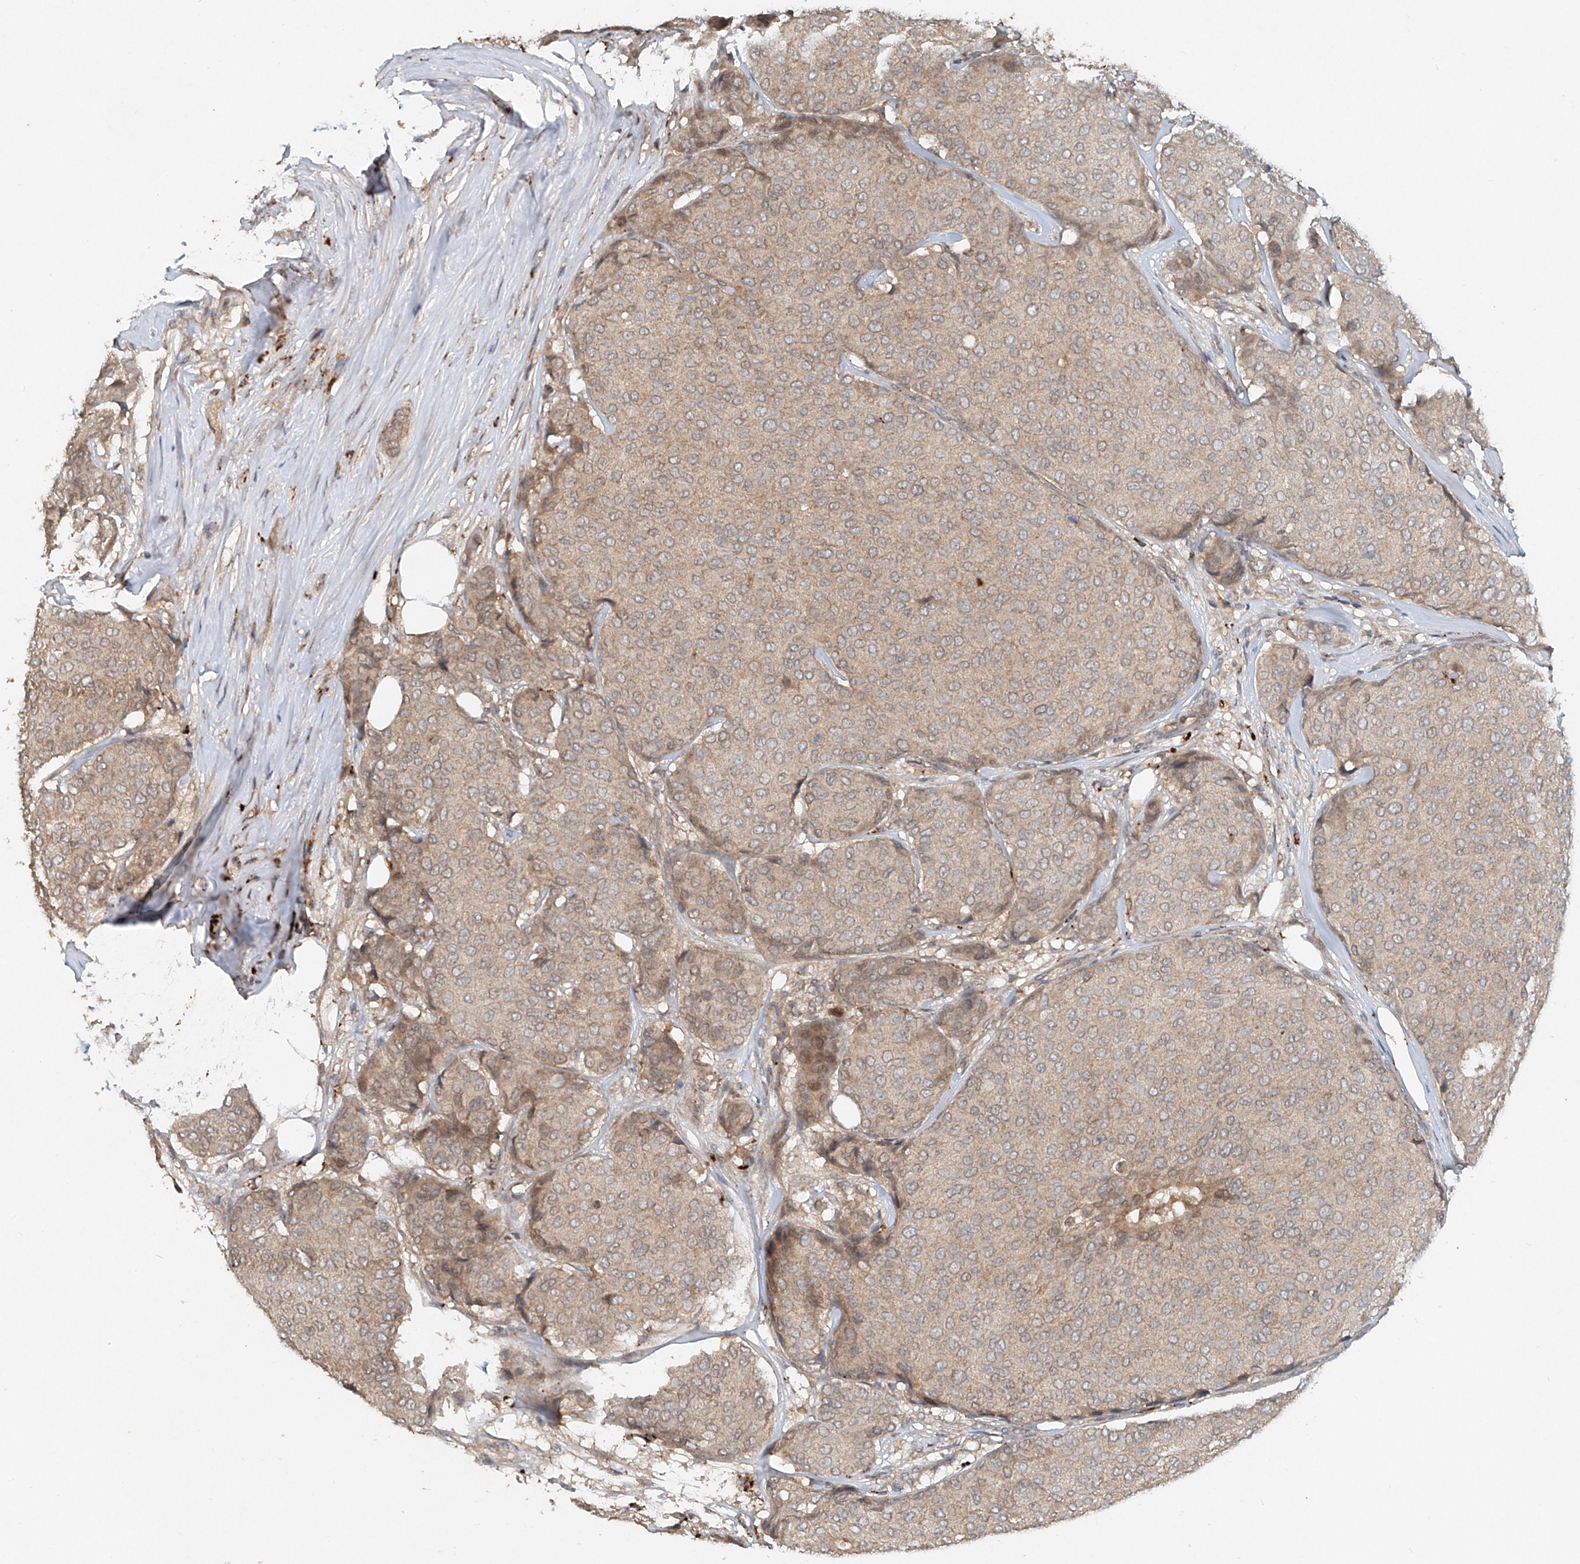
{"staining": {"intensity": "weak", "quantity": ">75%", "location": "cytoplasmic/membranous"}, "tissue": "breast cancer", "cell_type": "Tumor cells", "image_type": "cancer", "snomed": [{"axis": "morphology", "description": "Duct carcinoma"}, {"axis": "topography", "description": "Breast"}], "caption": "Tumor cells show low levels of weak cytoplasmic/membranous positivity in about >75% of cells in human breast cancer (intraductal carcinoma).", "gene": "IER5", "patient": {"sex": "female", "age": 75}}